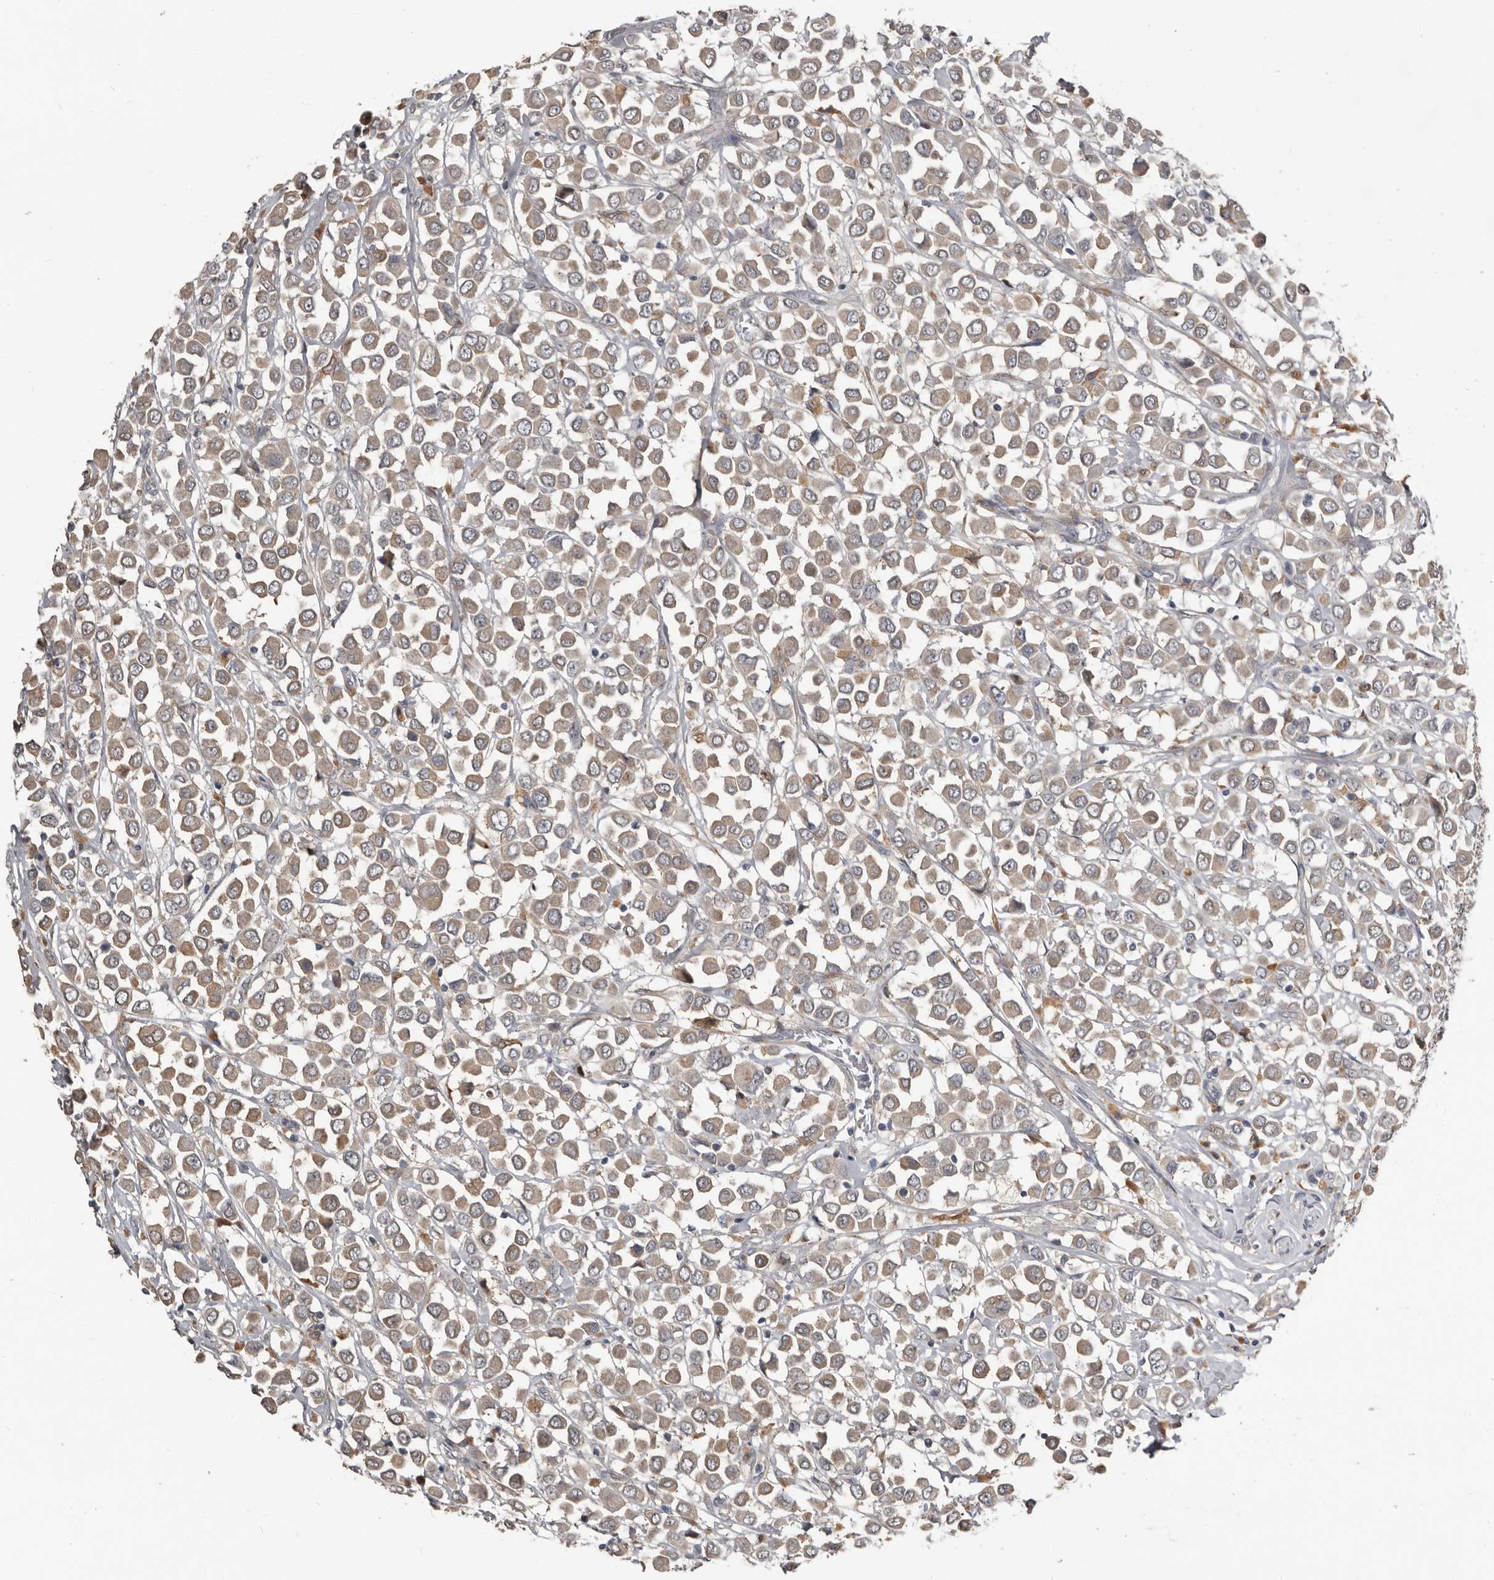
{"staining": {"intensity": "weak", "quantity": ">75%", "location": "cytoplasmic/membranous"}, "tissue": "breast cancer", "cell_type": "Tumor cells", "image_type": "cancer", "snomed": [{"axis": "morphology", "description": "Duct carcinoma"}, {"axis": "topography", "description": "Breast"}], "caption": "Breast cancer stained with DAB (3,3'-diaminobenzidine) immunohistochemistry (IHC) demonstrates low levels of weak cytoplasmic/membranous expression in about >75% of tumor cells.", "gene": "KCNJ8", "patient": {"sex": "female", "age": 61}}